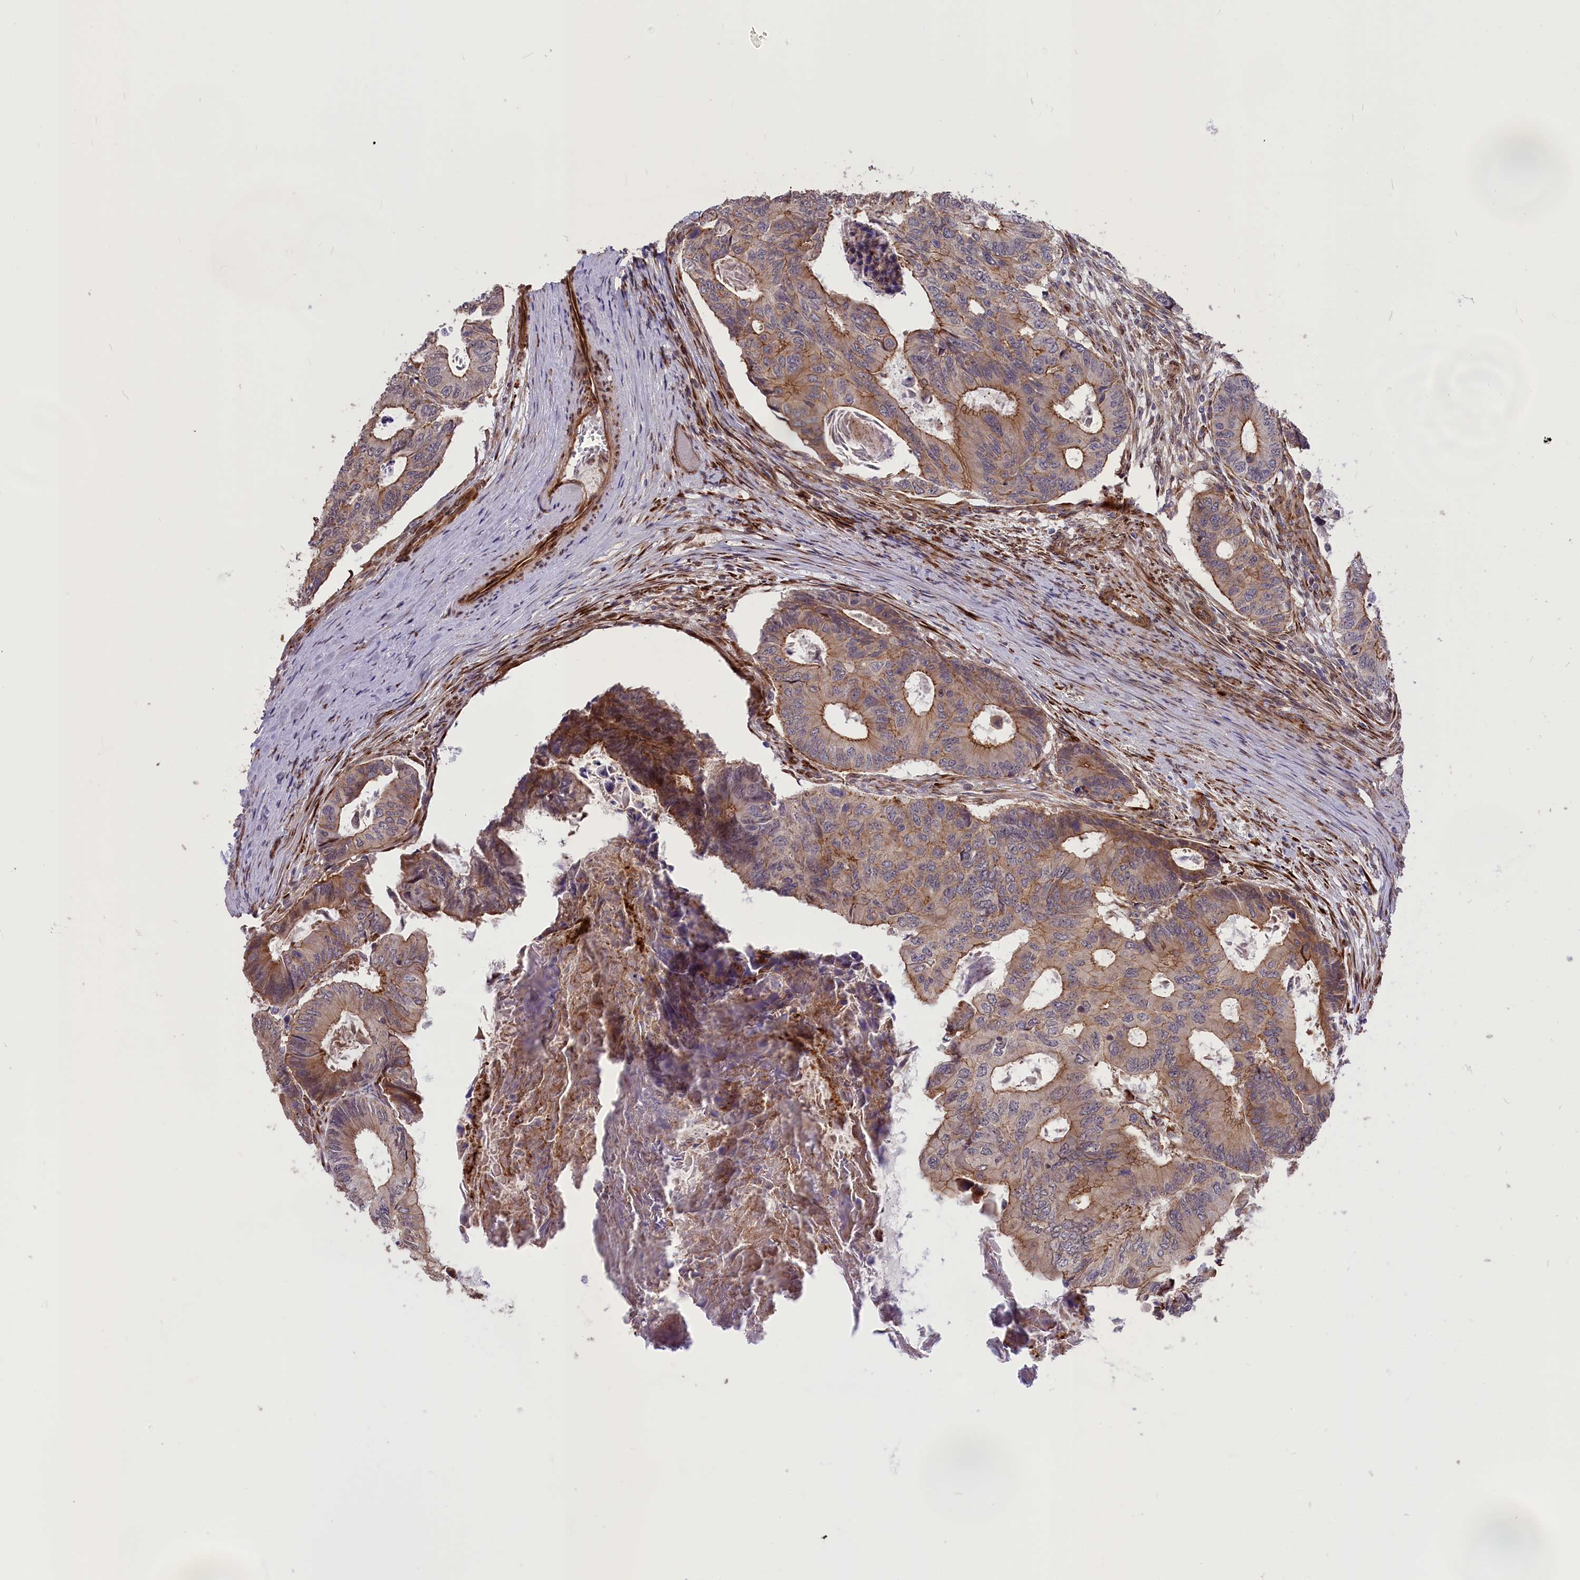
{"staining": {"intensity": "moderate", "quantity": ">75%", "location": "cytoplasmic/membranous"}, "tissue": "colorectal cancer", "cell_type": "Tumor cells", "image_type": "cancer", "snomed": [{"axis": "morphology", "description": "Adenocarcinoma, NOS"}, {"axis": "topography", "description": "Colon"}], "caption": "Human colorectal cancer stained for a protein (brown) demonstrates moderate cytoplasmic/membranous positive expression in about >75% of tumor cells.", "gene": "DDX60L", "patient": {"sex": "male", "age": 85}}